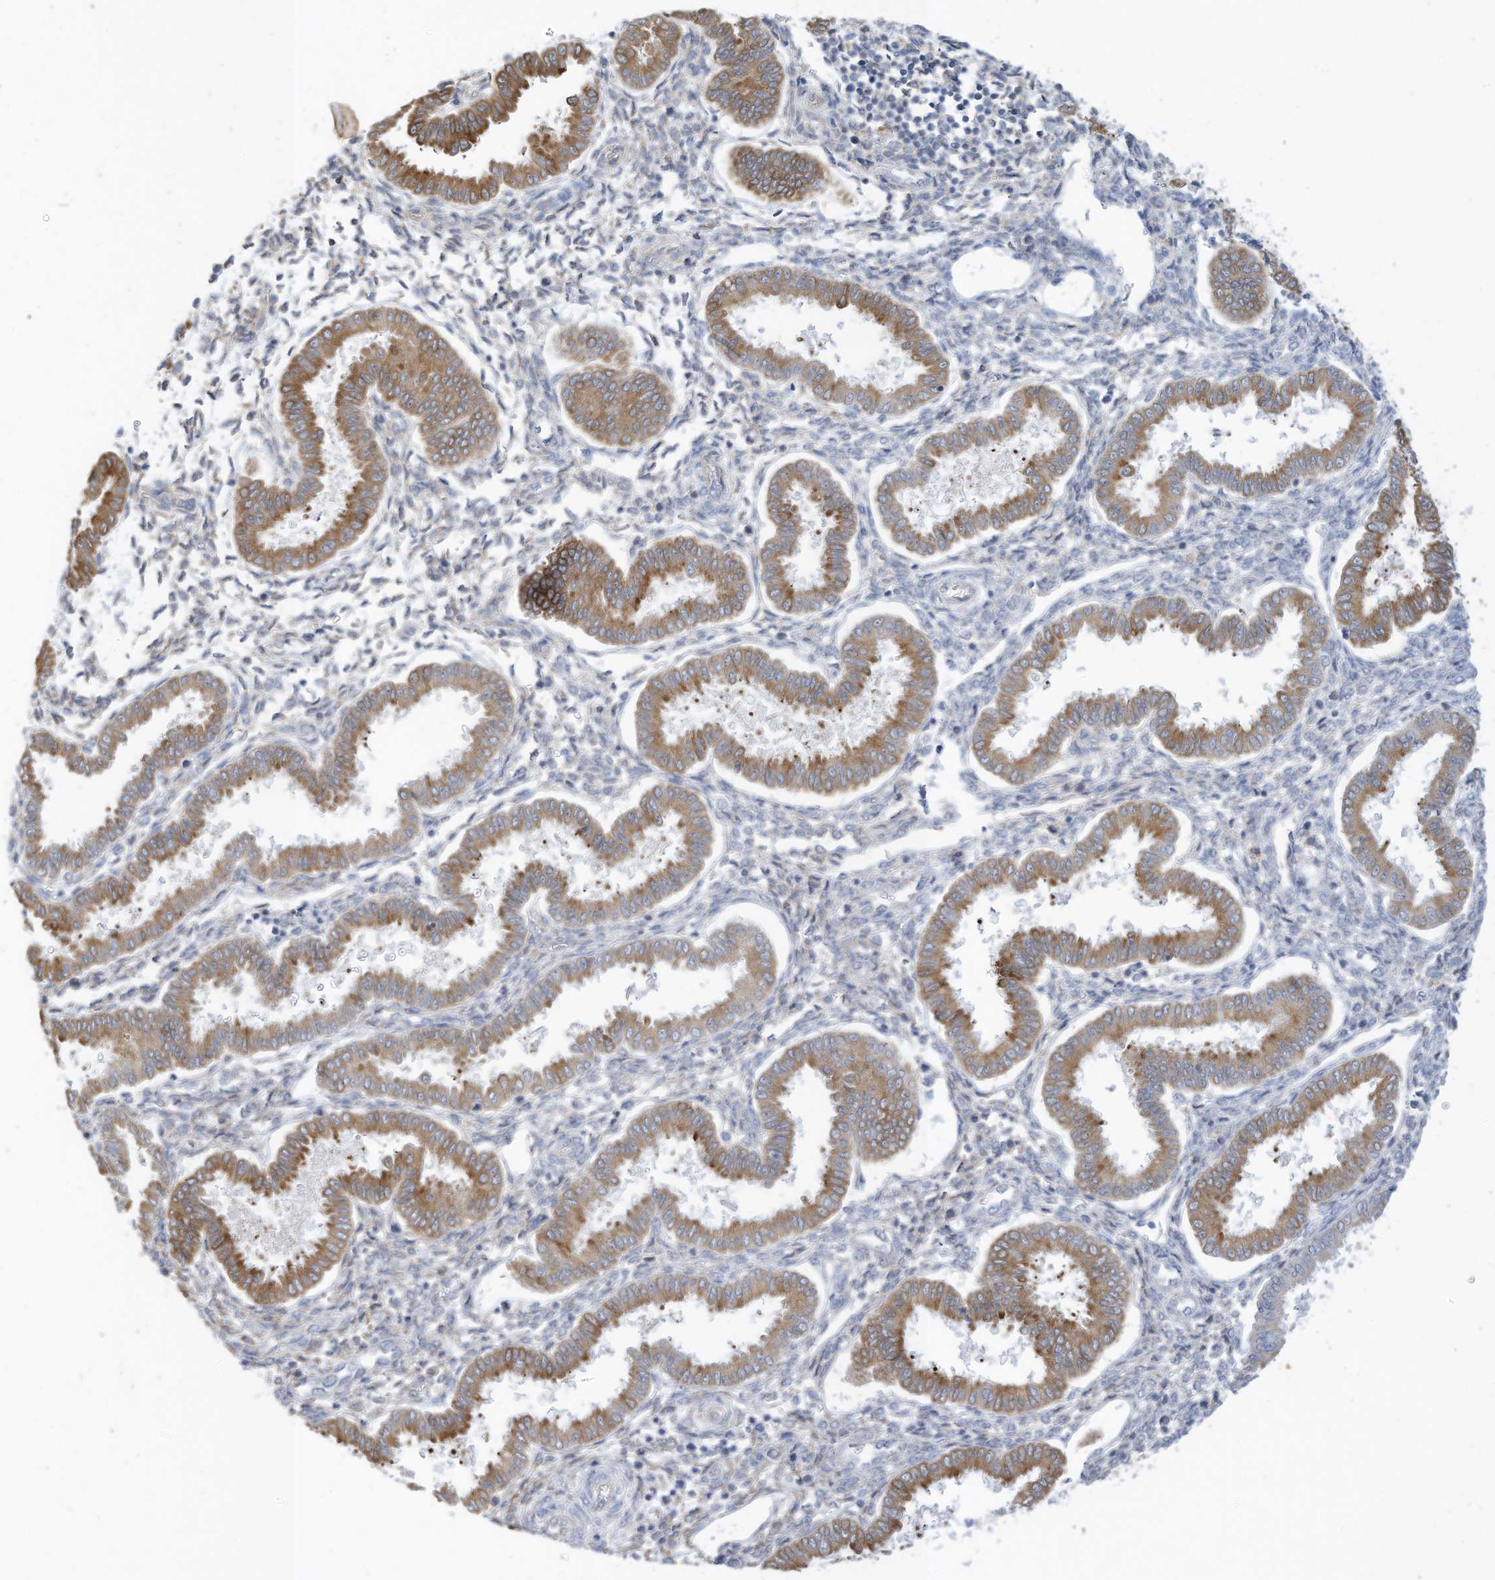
{"staining": {"intensity": "negative", "quantity": "none", "location": "none"}, "tissue": "endometrium", "cell_type": "Cells in endometrial stroma", "image_type": "normal", "snomed": [{"axis": "morphology", "description": "Normal tissue, NOS"}, {"axis": "topography", "description": "Endometrium"}], "caption": "Unremarkable endometrium was stained to show a protein in brown. There is no significant positivity in cells in endometrial stroma.", "gene": "RASA2", "patient": {"sex": "female", "age": 24}}